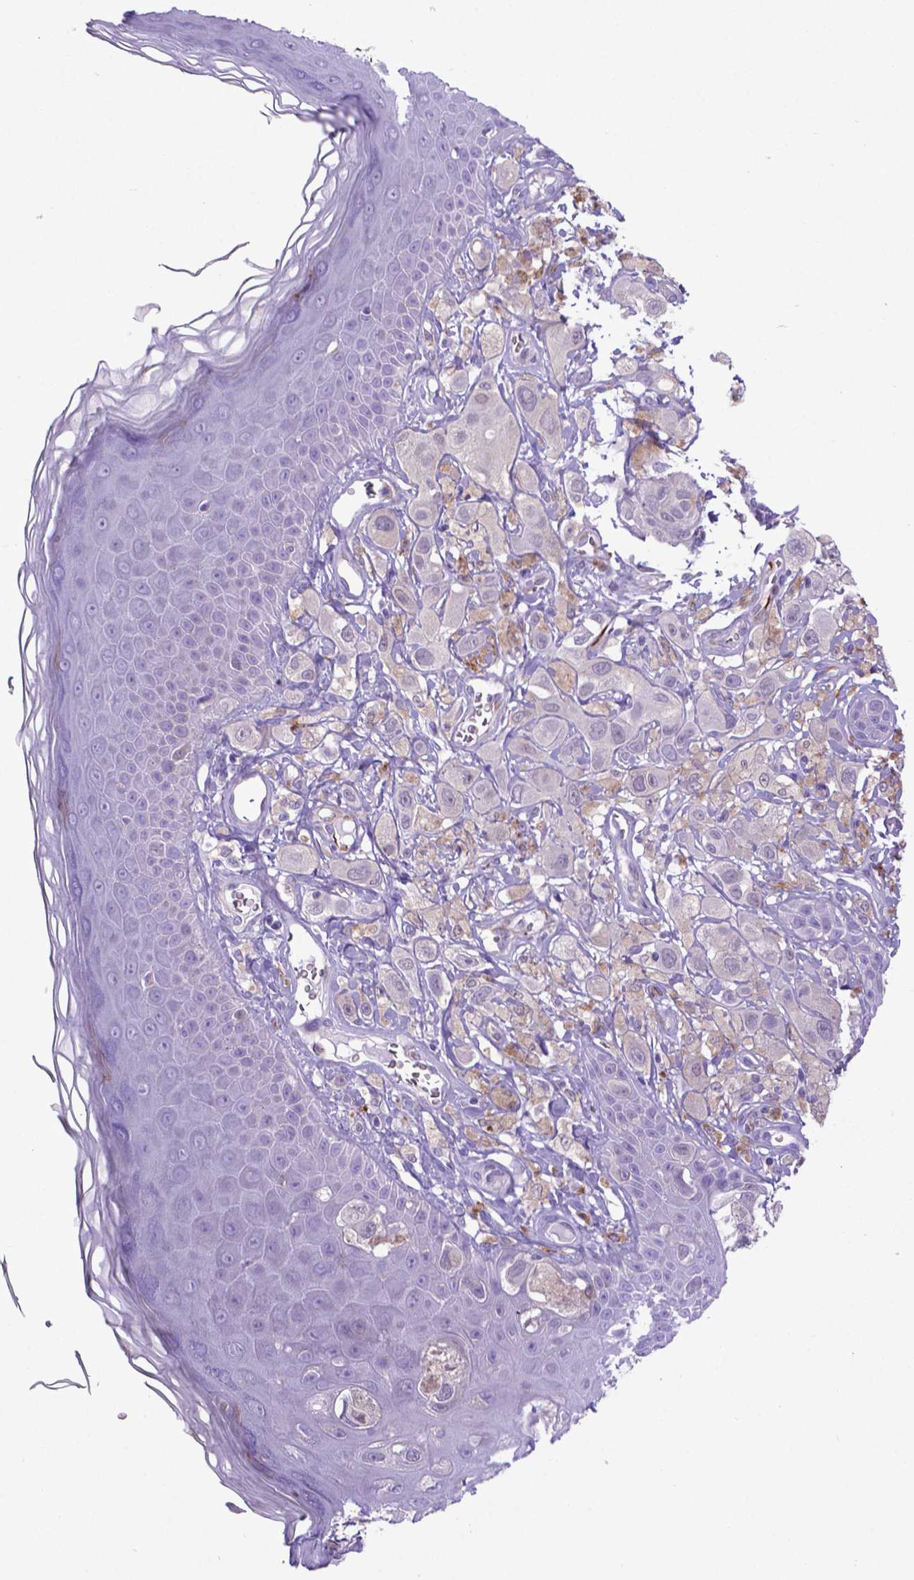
{"staining": {"intensity": "negative", "quantity": "none", "location": "none"}, "tissue": "melanoma", "cell_type": "Tumor cells", "image_type": "cancer", "snomed": [{"axis": "morphology", "description": "Malignant melanoma, NOS"}, {"axis": "topography", "description": "Skin"}], "caption": "The image reveals no staining of tumor cells in melanoma.", "gene": "LZTR1", "patient": {"sex": "male", "age": 67}}